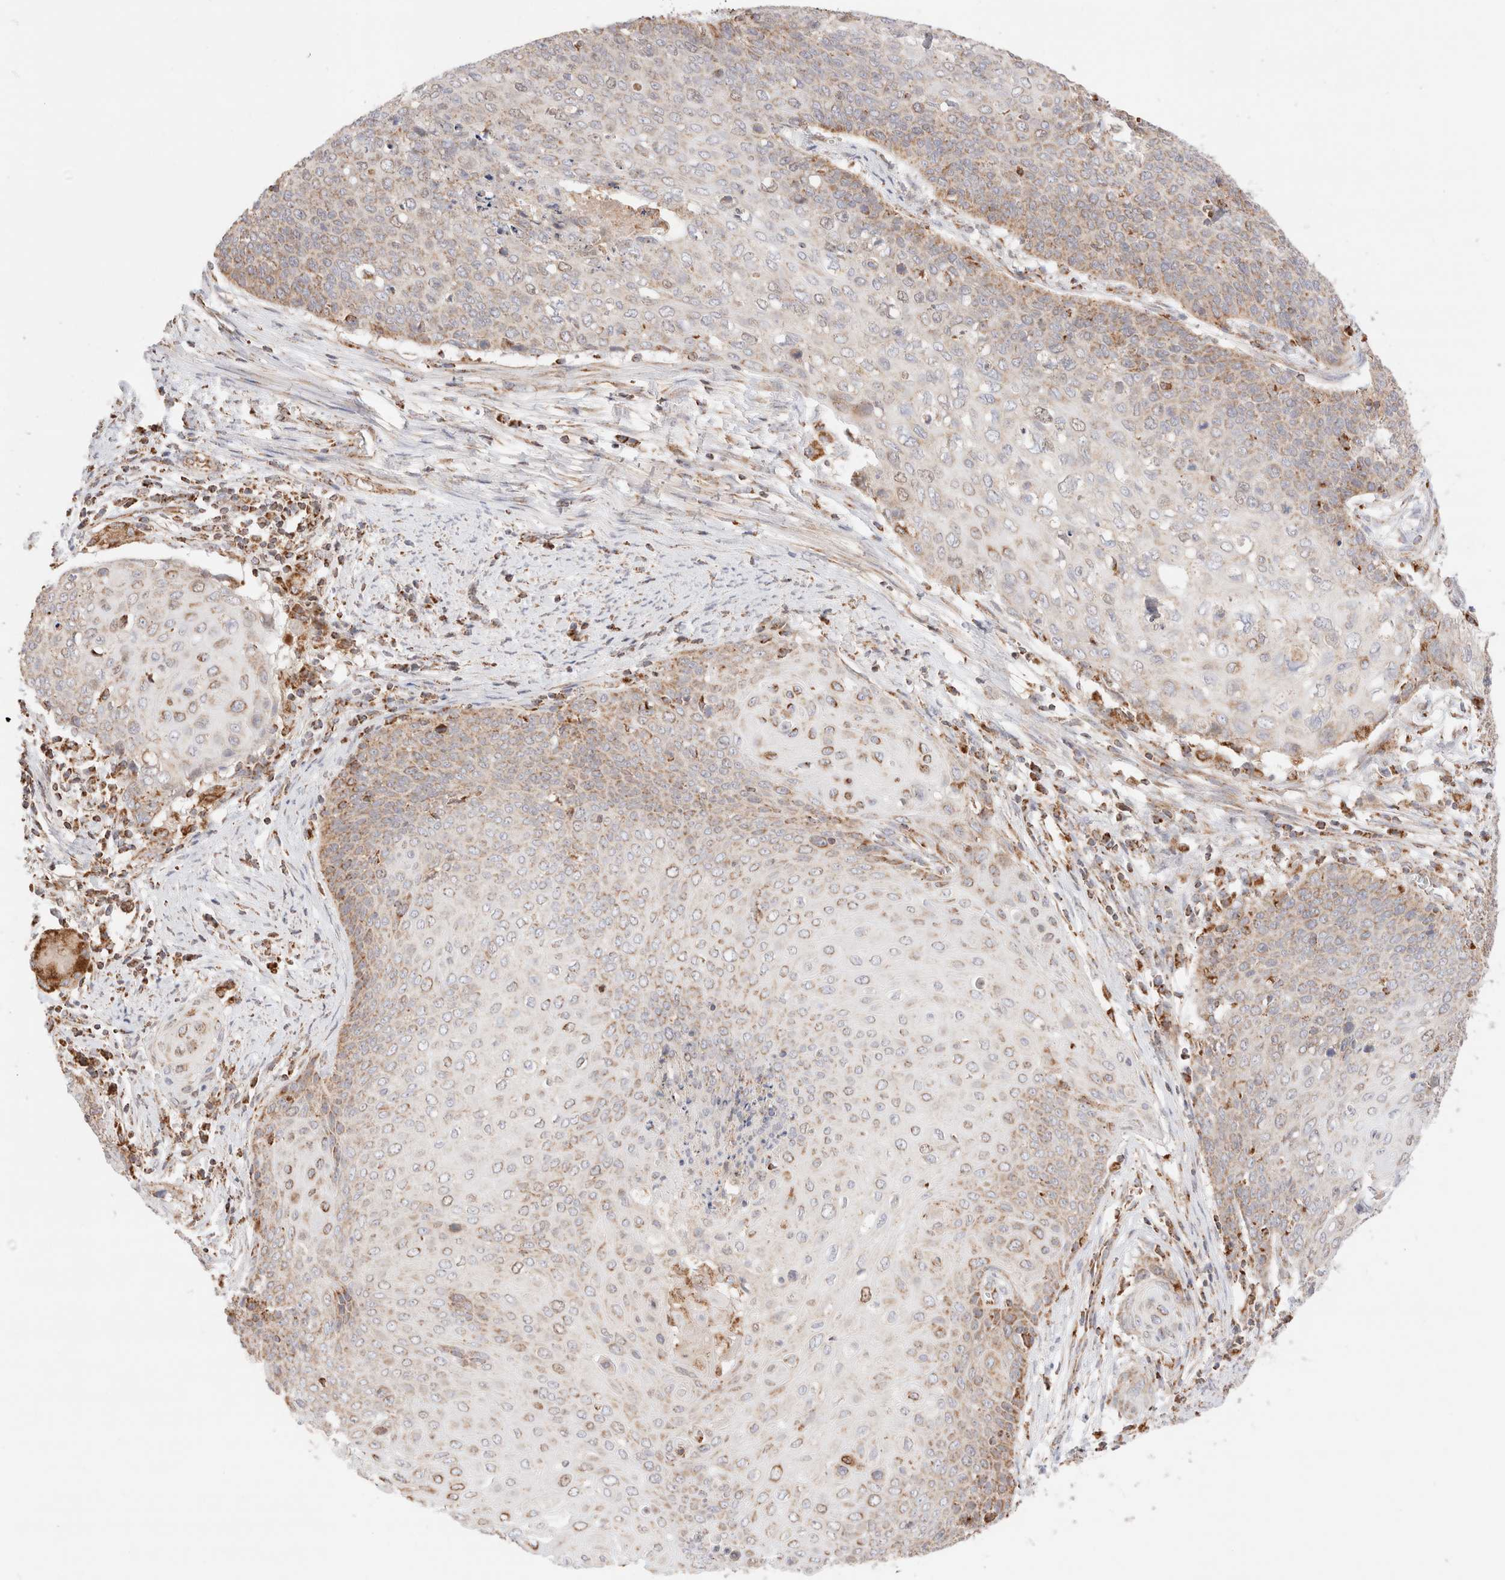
{"staining": {"intensity": "moderate", "quantity": "<25%", "location": "cytoplasmic/membranous"}, "tissue": "cervical cancer", "cell_type": "Tumor cells", "image_type": "cancer", "snomed": [{"axis": "morphology", "description": "Squamous cell carcinoma, NOS"}, {"axis": "topography", "description": "Cervix"}], "caption": "Protein expression analysis of cervical squamous cell carcinoma demonstrates moderate cytoplasmic/membranous positivity in approximately <25% of tumor cells.", "gene": "TMPPE", "patient": {"sex": "female", "age": 39}}